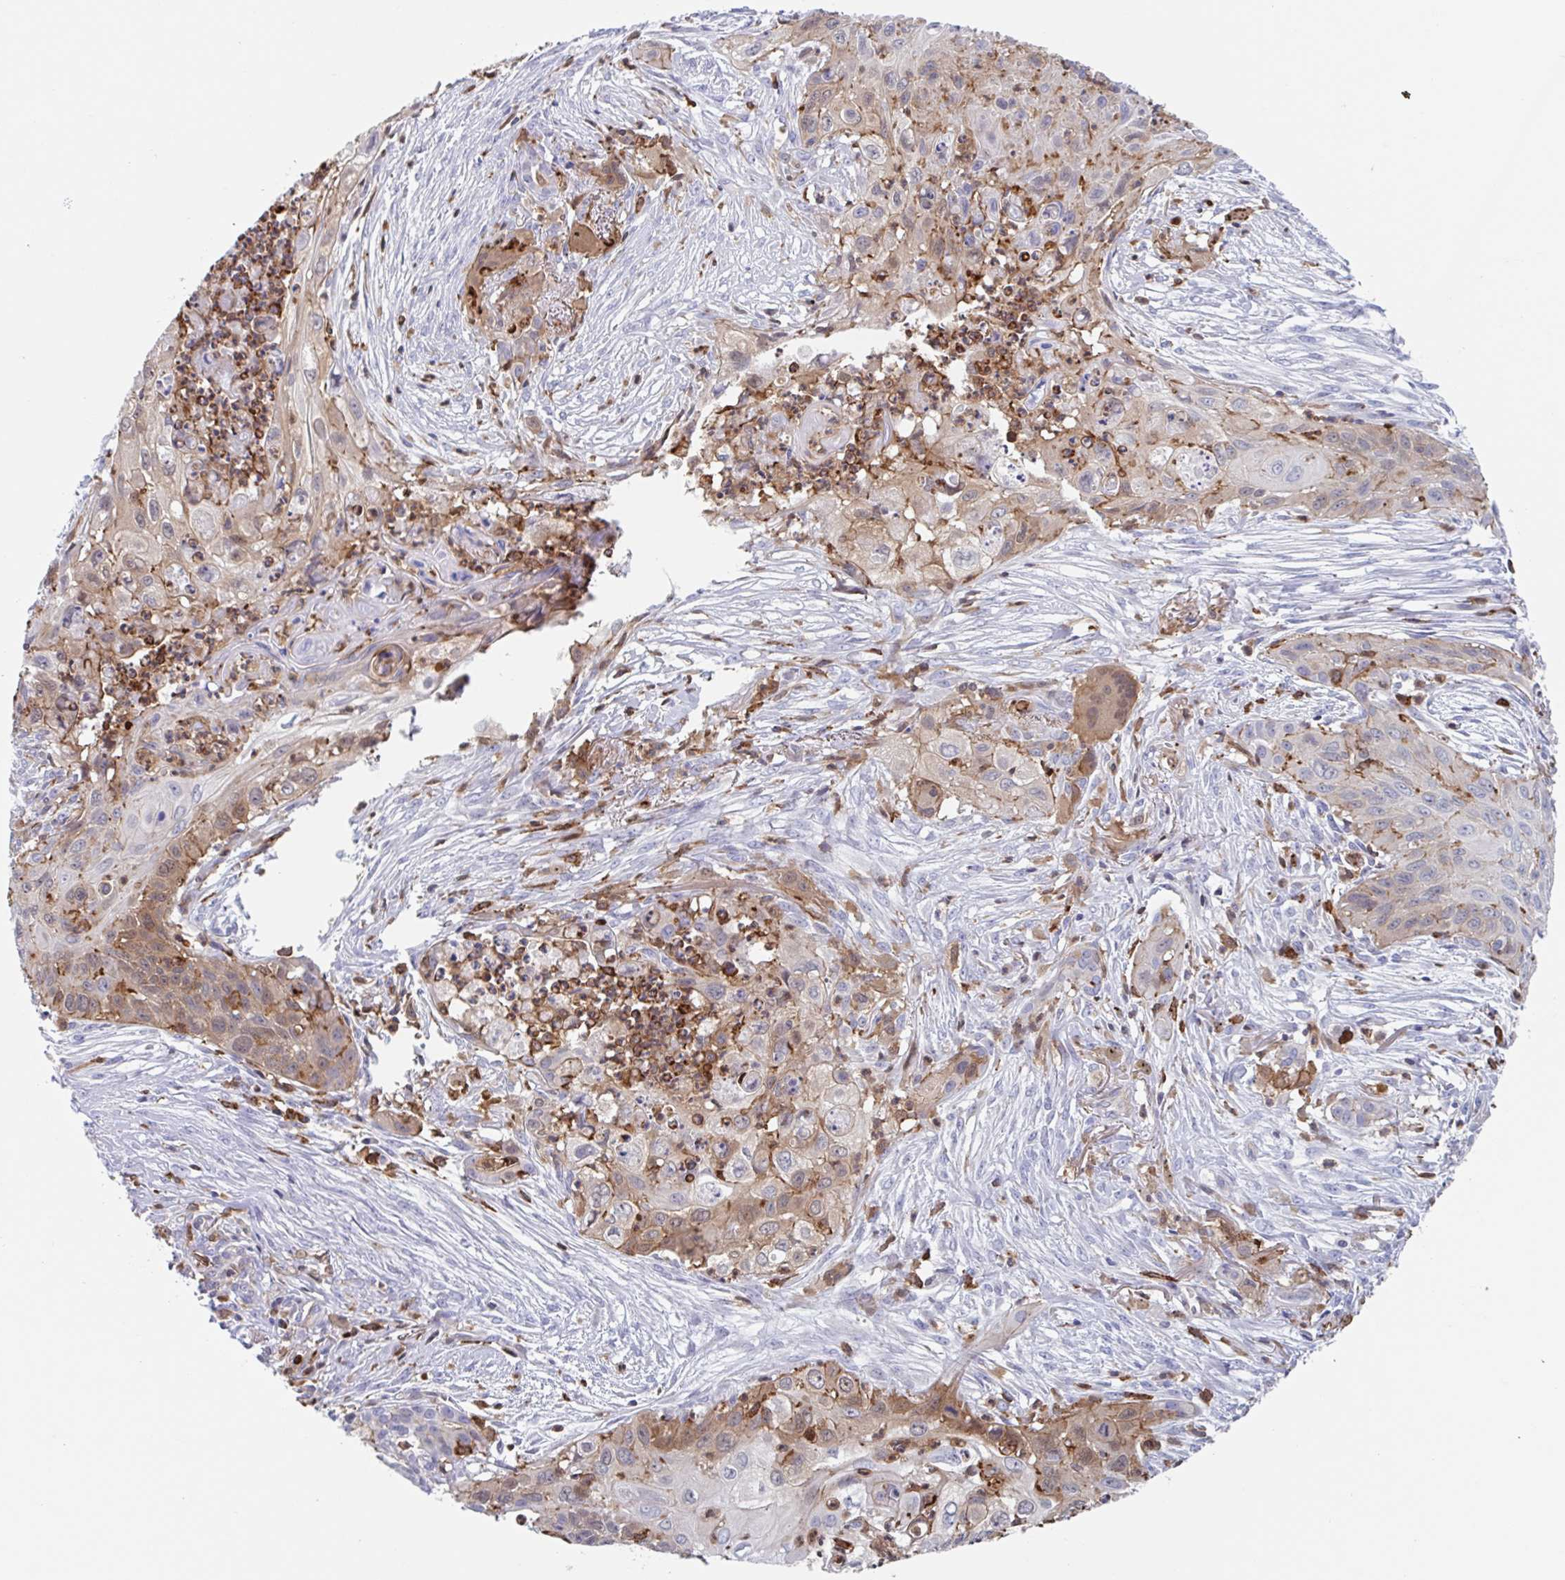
{"staining": {"intensity": "moderate", "quantity": "<25%", "location": "cytoplasmic/membranous"}, "tissue": "lung cancer", "cell_type": "Tumor cells", "image_type": "cancer", "snomed": [{"axis": "morphology", "description": "Squamous cell carcinoma, NOS"}, {"axis": "topography", "description": "Lung"}], "caption": "Immunohistochemical staining of lung squamous cell carcinoma shows moderate cytoplasmic/membranous protein expression in about <25% of tumor cells.", "gene": "EFHD1", "patient": {"sex": "male", "age": 71}}